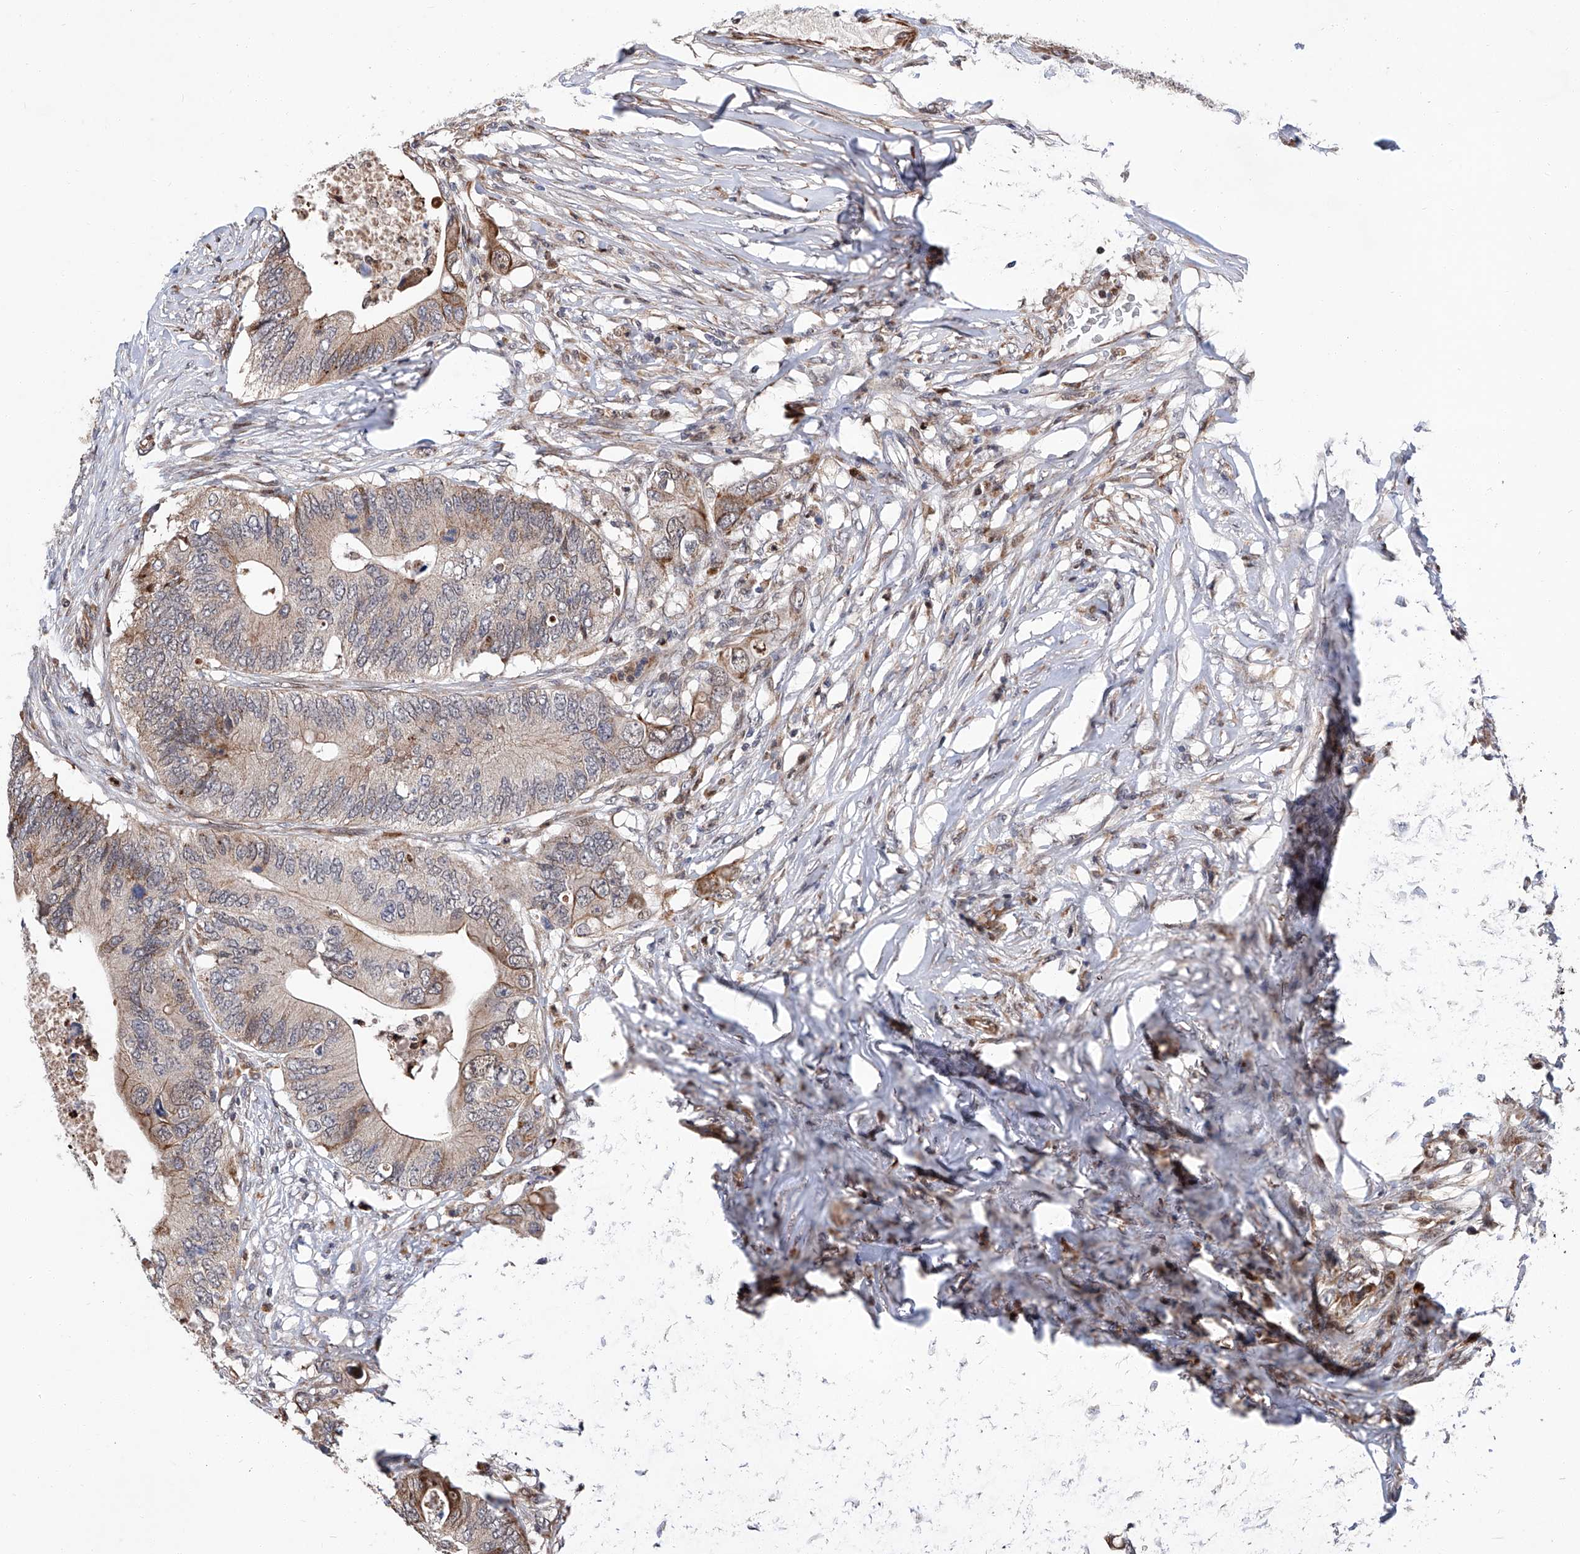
{"staining": {"intensity": "moderate", "quantity": "<25%", "location": "cytoplasmic/membranous"}, "tissue": "colorectal cancer", "cell_type": "Tumor cells", "image_type": "cancer", "snomed": [{"axis": "morphology", "description": "Adenocarcinoma, NOS"}, {"axis": "topography", "description": "Colon"}], "caption": "DAB immunohistochemical staining of colorectal adenocarcinoma shows moderate cytoplasmic/membranous protein expression in approximately <25% of tumor cells. Using DAB (3,3'-diaminobenzidine) (brown) and hematoxylin (blue) stains, captured at high magnification using brightfield microscopy.", "gene": "FARP2", "patient": {"sex": "male", "age": 71}}